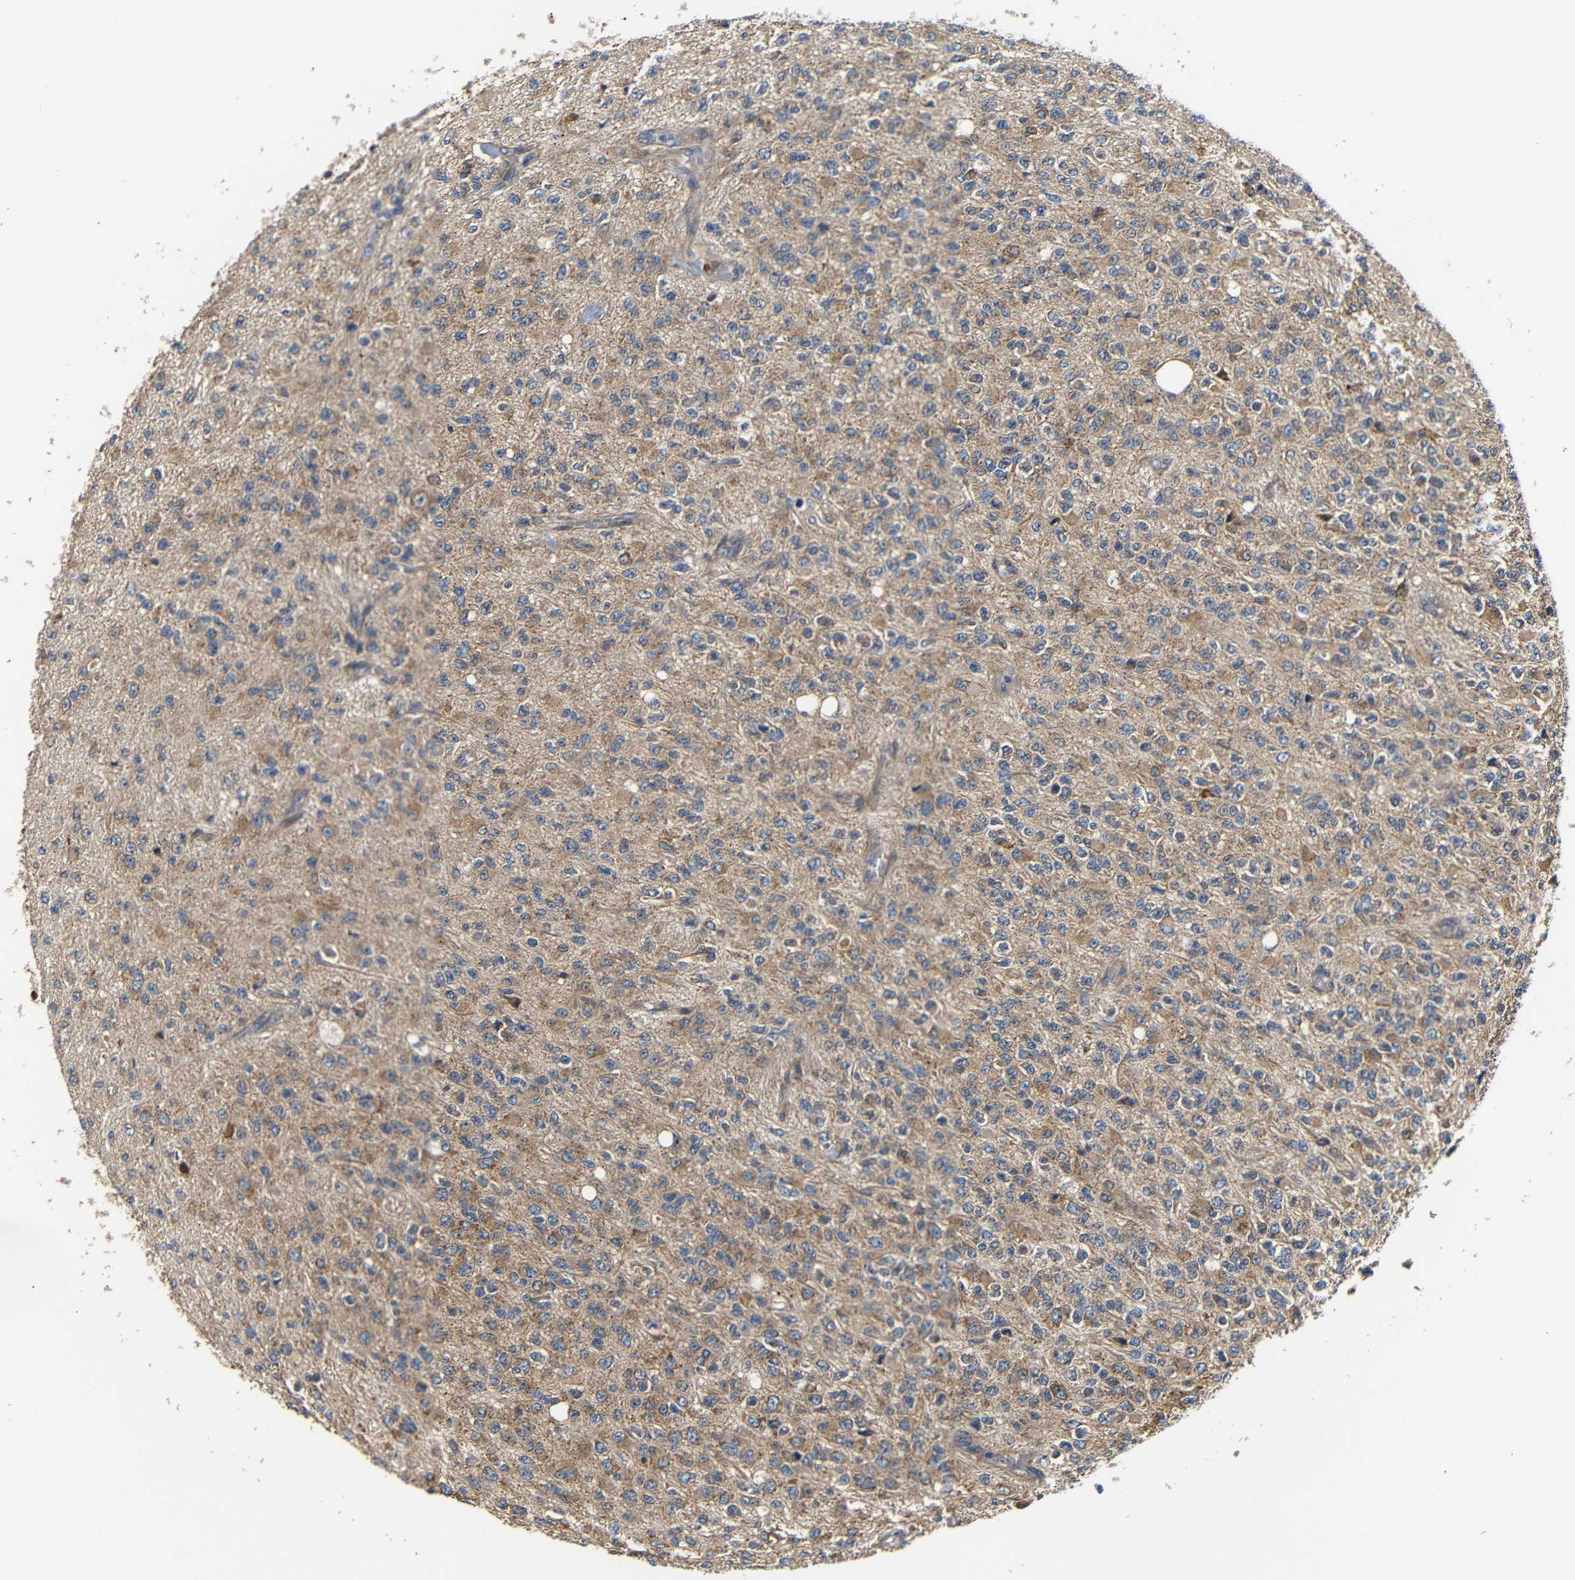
{"staining": {"intensity": "moderate", "quantity": ">75%", "location": "cytoplasmic/membranous"}, "tissue": "glioma", "cell_type": "Tumor cells", "image_type": "cancer", "snomed": [{"axis": "morphology", "description": "Glioma, malignant, High grade"}, {"axis": "topography", "description": "pancreas cauda"}], "caption": "An IHC photomicrograph of neoplastic tissue is shown. Protein staining in brown shows moderate cytoplasmic/membranous positivity in glioma within tumor cells.", "gene": "KANK4", "patient": {"sex": "male", "age": 60}}